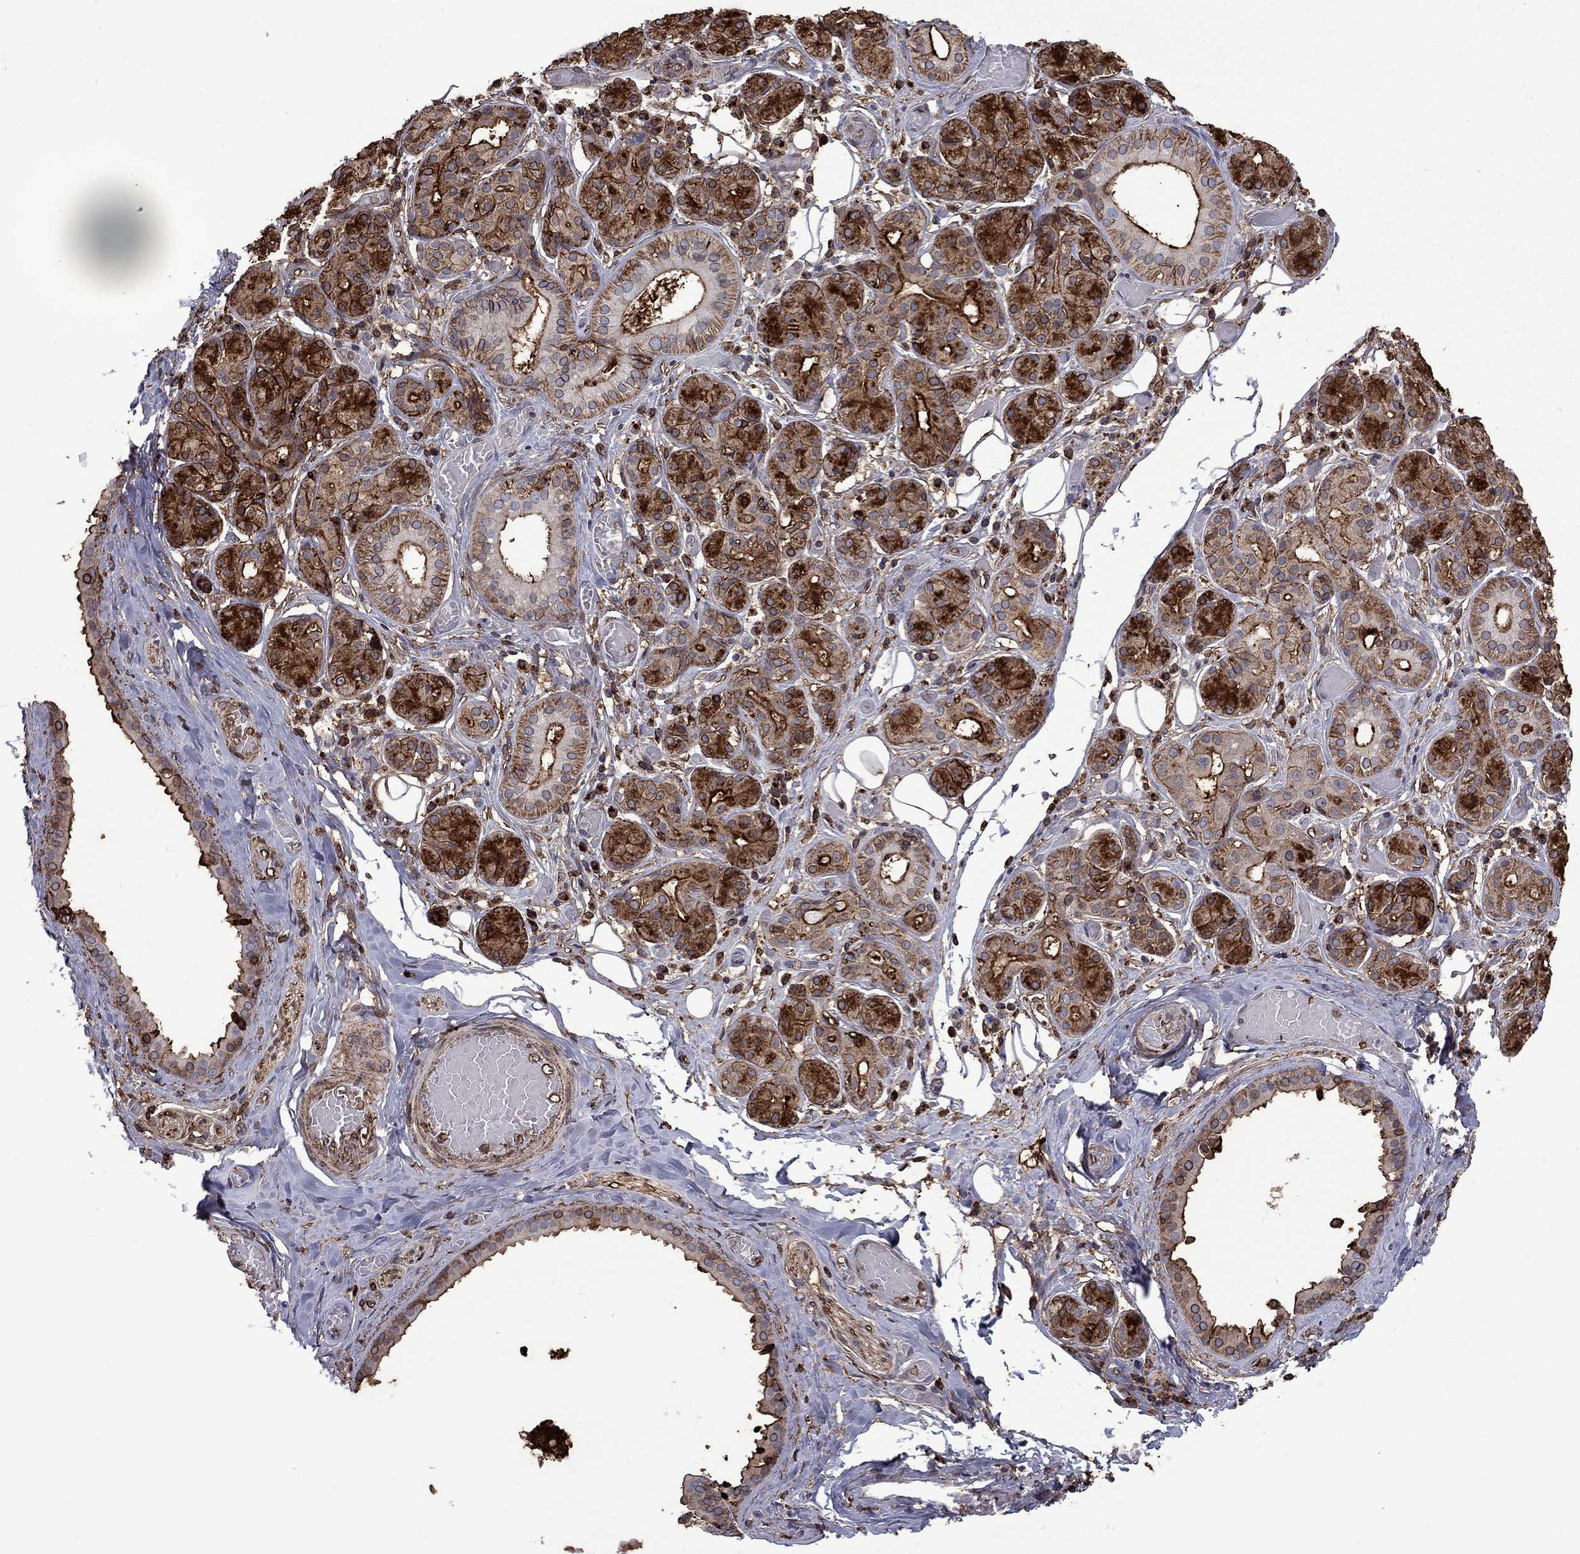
{"staining": {"intensity": "strong", "quantity": ">75%", "location": "cytoplasmic/membranous"}, "tissue": "salivary gland", "cell_type": "Glandular cells", "image_type": "normal", "snomed": [{"axis": "morphology", "description": "Normal tissue, NOS"}, {"axis": "topography", "description": "Salivary gland"}, {"axis": "topography", "description": "Peripheral nerve tissue"}], "caption": "A micrograph of human salivary gland stained for a protein exhibits strong cytoplasmic/membranous brown staining in glandular cells.", "gene": "PLAU", "patient": {"sex": "male", "age": 71}}